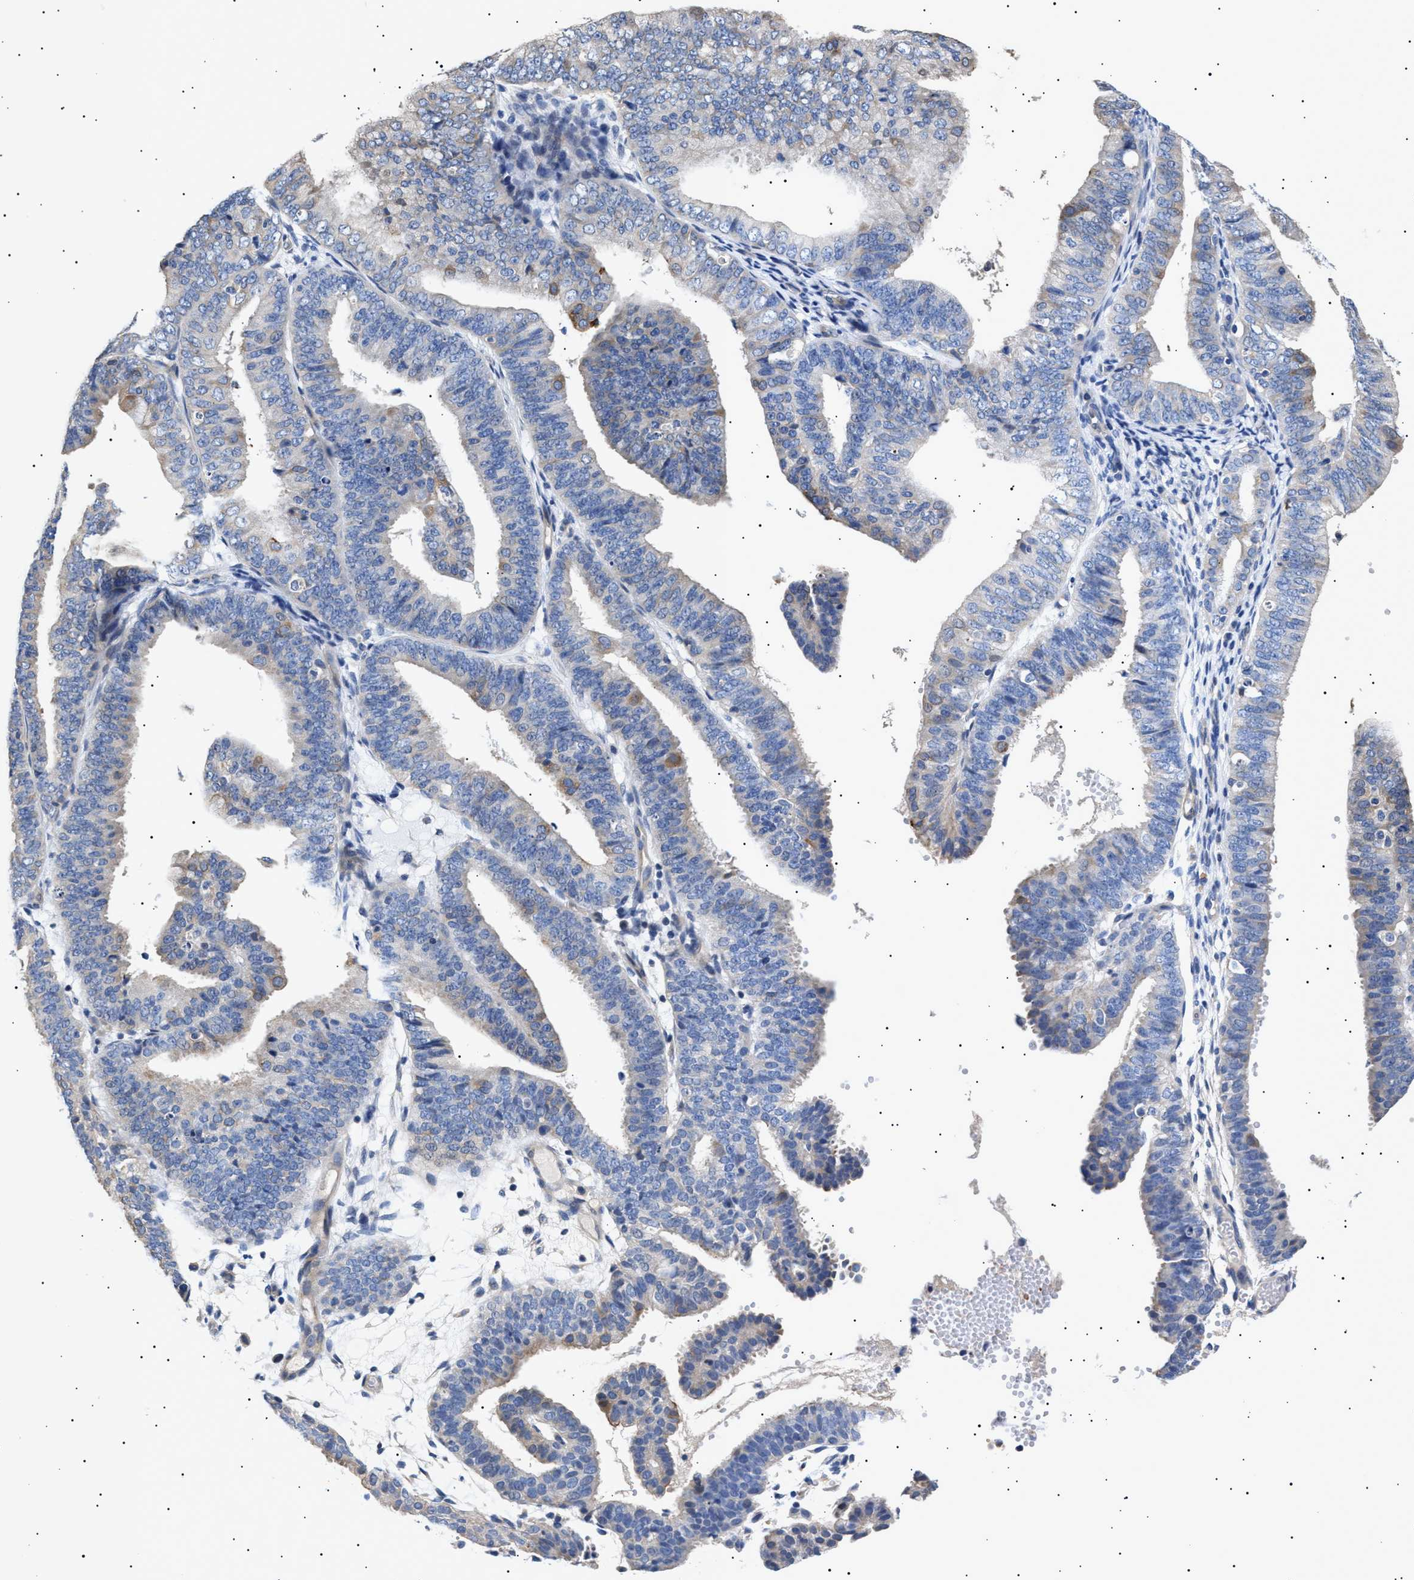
{"staining": {"intensity": "moderate", "quantity": "<25%", "location": "cytoplasmic/membranous"}, "tissue": "endometrial cancer", "cell_type": "Tumor cells", "image_type": "cancer", "snomed": [{"axis": "morphology", "description": "Adenocarcinoma, NOS"}, {"axis": "topography", "description": "Endometrium"}], "caption": "Endometrial cancer tissue reveals moderate cytoplasmic/membranous staining in approximately <25% of tumor cells (DAB IHC with brightfield microscopy, high magnification).", "gene": "HEMGN", "patient": {"sex": "female", "age": 63}}